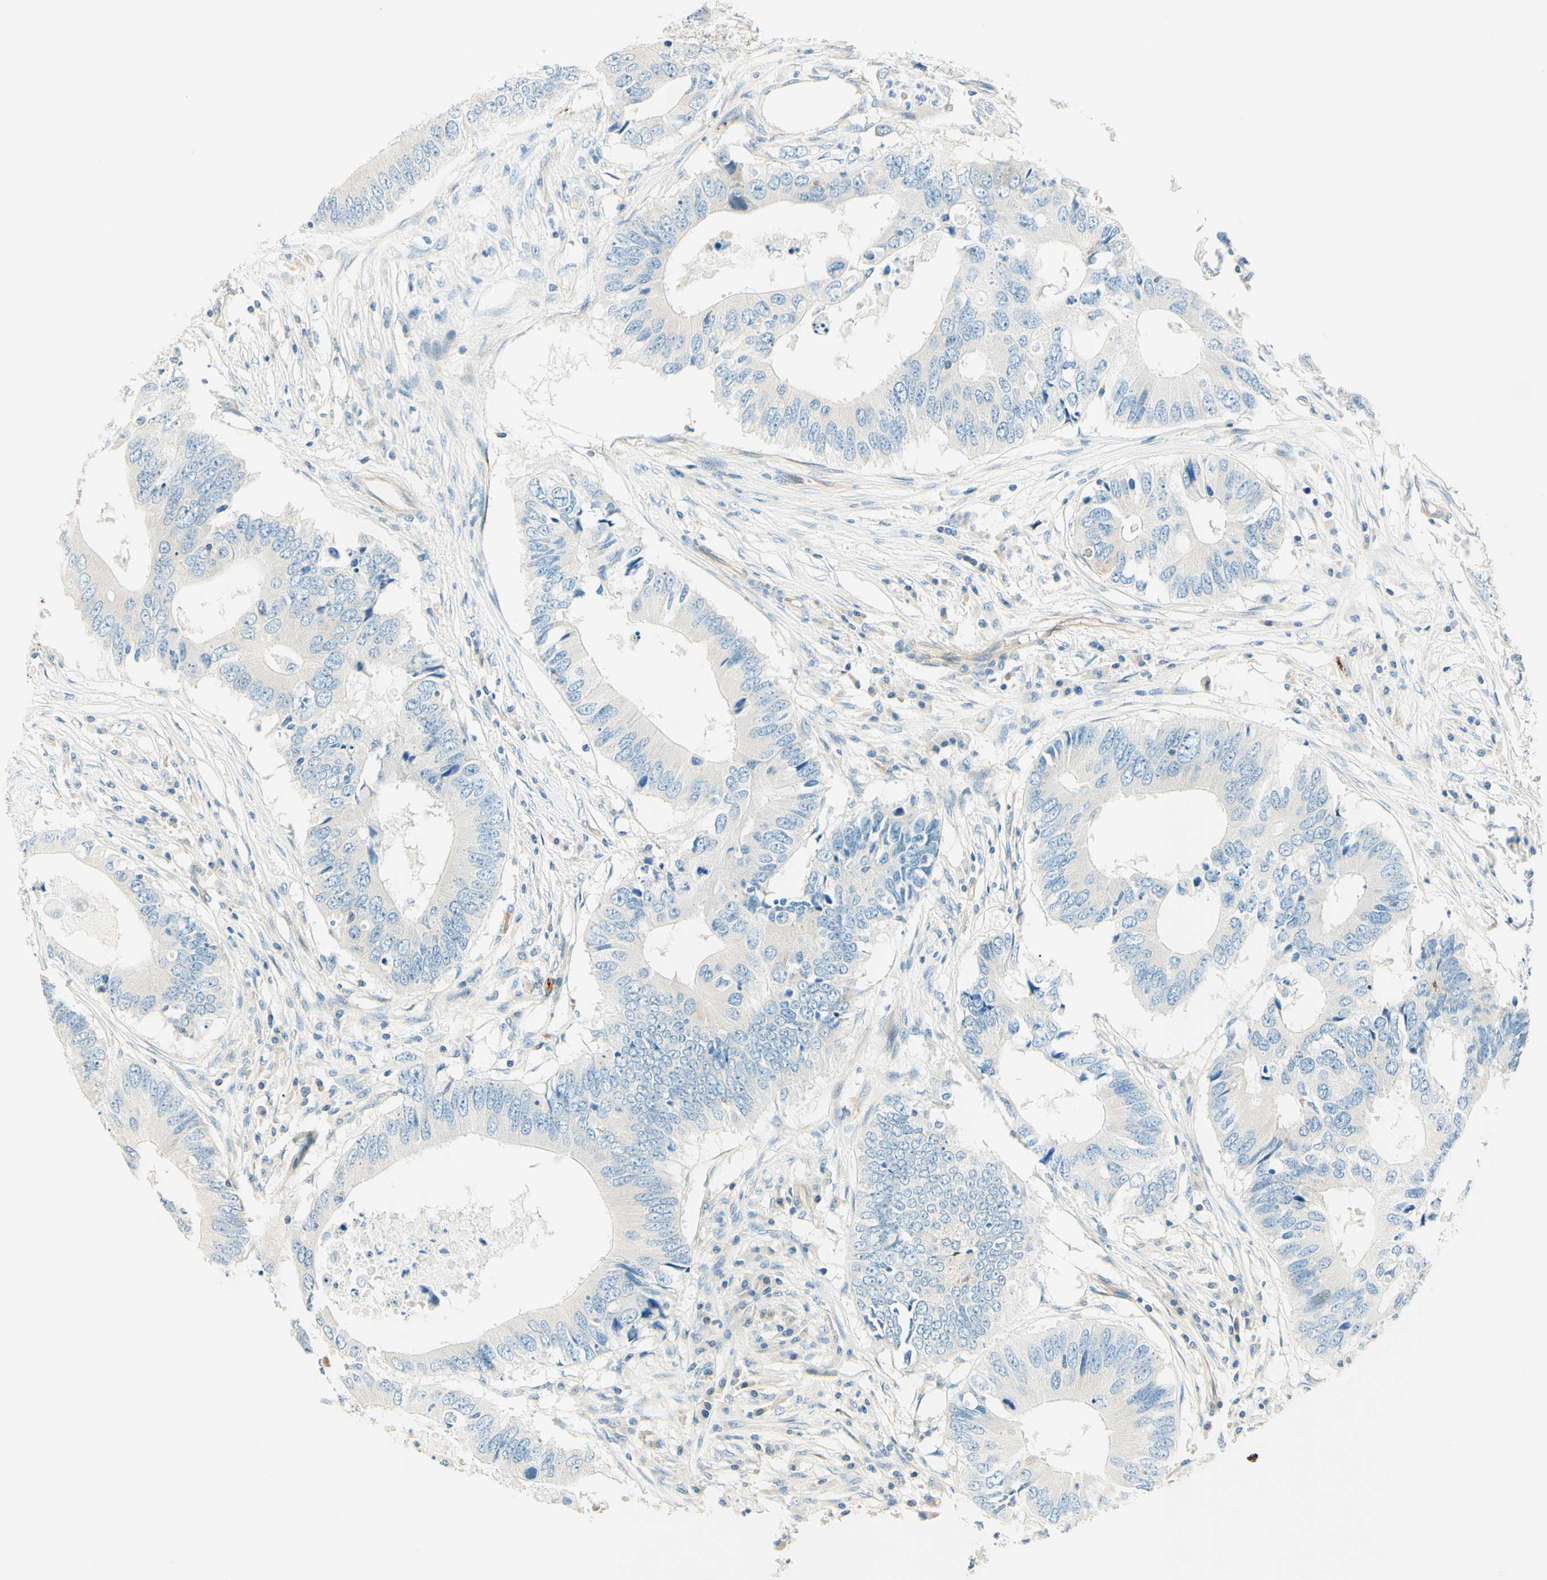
{"staining": {"intensity": "negative", "quantity": "none", "location": "none"}, "tissue": "colorectal cancer", "cell_type": "Tumor cells", "image_type": "cancer", "snomed": [{"axis": "morphology", "description": "Adenocarcinoma, NOS"}, {"axis": "topography", "description": "Colon"}], "caption": "DAB immunohistochemical staining of human adenocarcinoma (colorectal) shows no significant positivity in tumor cells.", "gene": "TAOK2", "patient": {"sex": "male", "age": 71}}